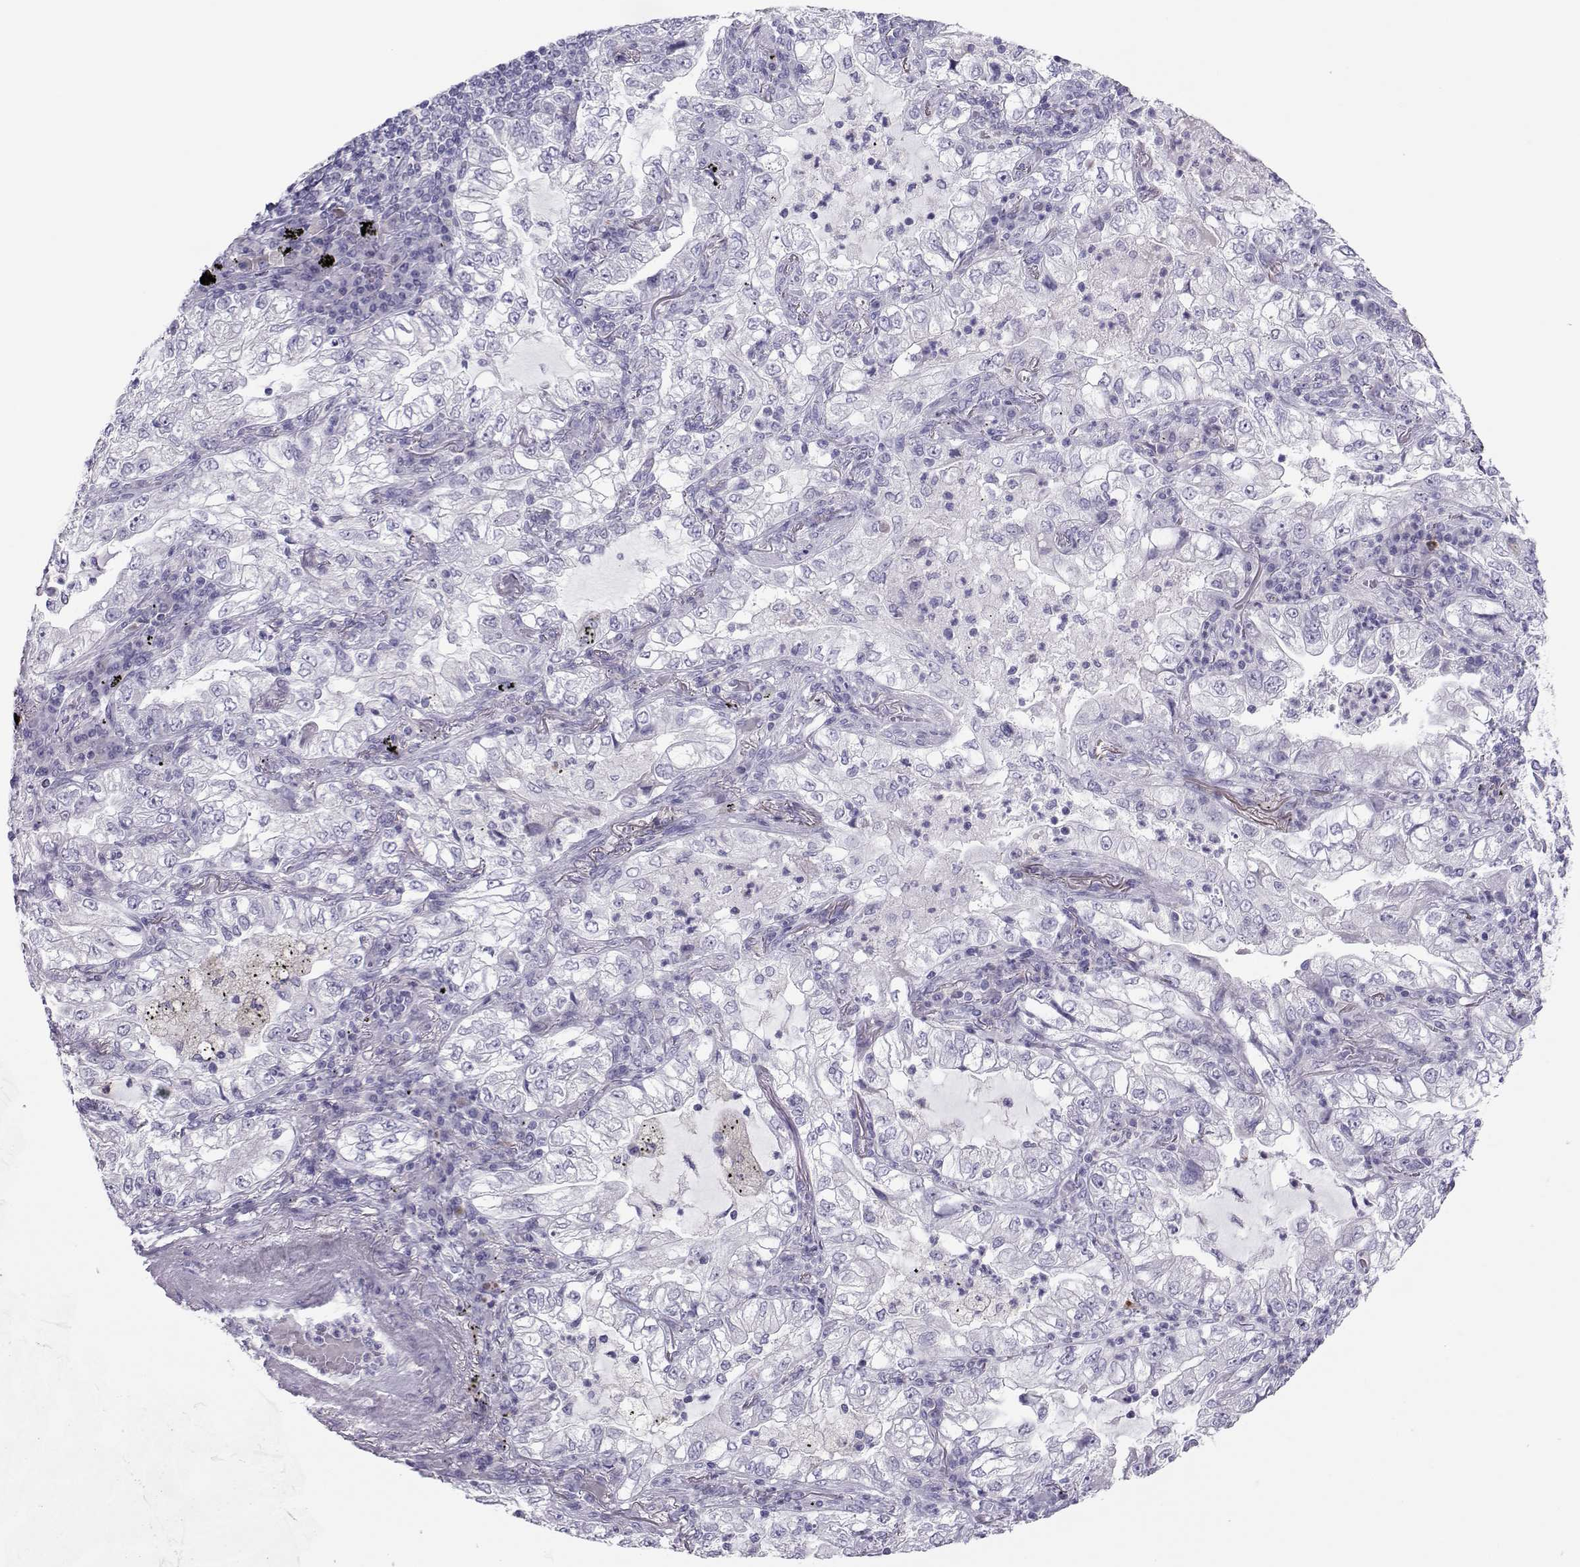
{"staining": {"intensity": "negative", "quantity": "none", "location": "none"}, "tissue": "lung cancer", "cell_type": "Tumor cells", "image_type": "cancer", "snomed": [{"axis": "morphology", "description": "Adenocarcinoma, NOS"}, {"axis": "topography", "description": "Lung"}], "caption": "A photomicrograph of human lung adenocarcinoma is negative for staining in tumor cells.", "gene": "TRPM7", "patient": {"sex": "female", "age": 73}}